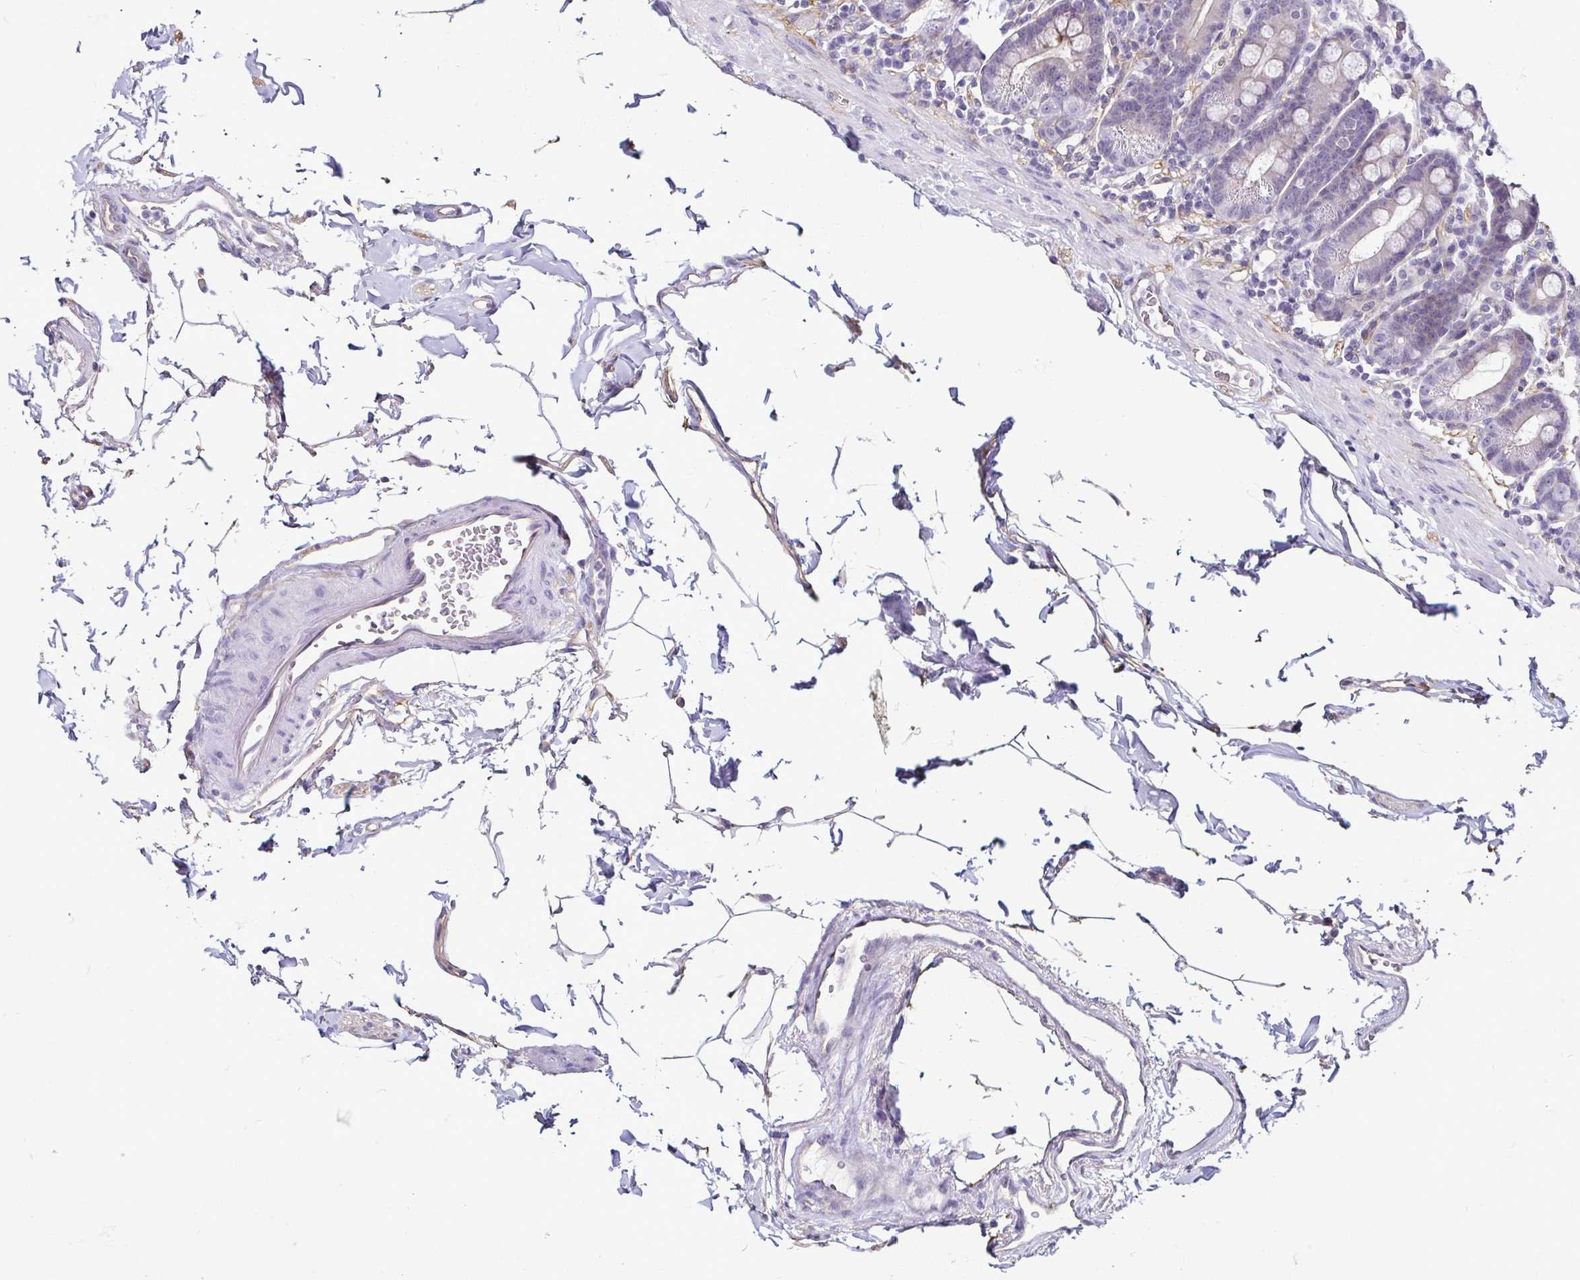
{"staining": {"intensity": "negative", "quantity": "none", "location": "none"}, "tissue": "duodenum", "cell_type": "Glandular cells", "image_type": "normal", "snomed": [{"axis": "morphology", "description": "Normal tissue, NOS"}, {"axis": "topography", "description": "Pancreas"}, {"axis": "topography", "description": "Duodenum"}], "caption": "Histopathology image shows no protein expression in glandular cells of normal duodenum.", "gene": "CASP14", "patient": {"sex": "male", "age": 59}}